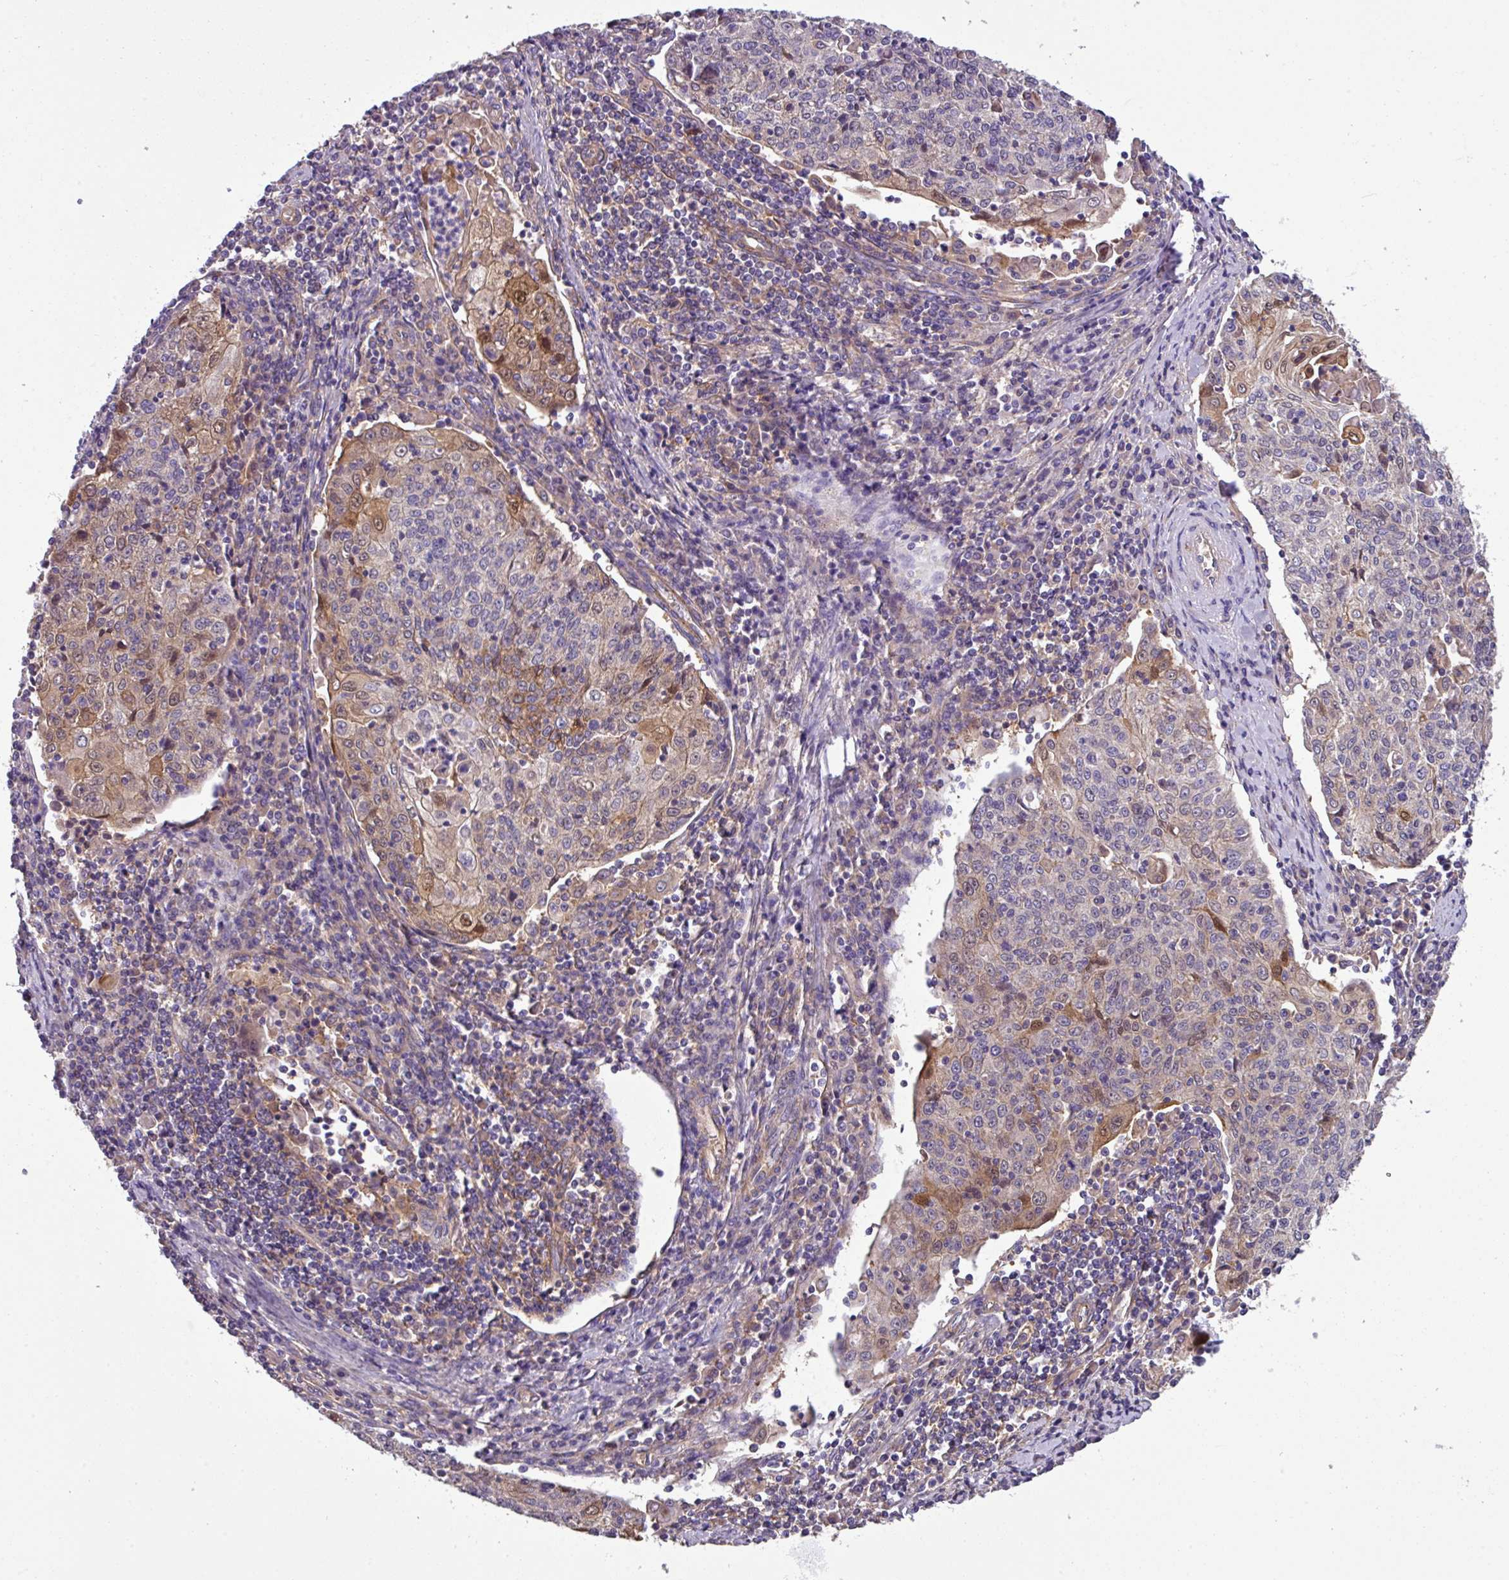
{"staining": {"intensity": "moderate", "quantity": "<25%", "location": "cytoplasmic/membranous"}, "tissue": "cervical cancer", "cell_type": "Tumor cells", "image_type": "cancer", "snomed": [{"axis": "morphology", "description": "Squamous cell carcinoma, NOS"}, {"axis": "topography", "description": "Cervix"}], "caption": "Protein staining of squamous cell carcinoma (cervical) tissue shows moderate cytoplasmic/membranous staining in approximately <25% of tumor cells. The staining was performed using DAB, with brown indicating positive protein expression. Nuclei are stained blue with hematoxylin.", "gene": "SLC23A2", "patient": {"sex": "female", "age": 48}}